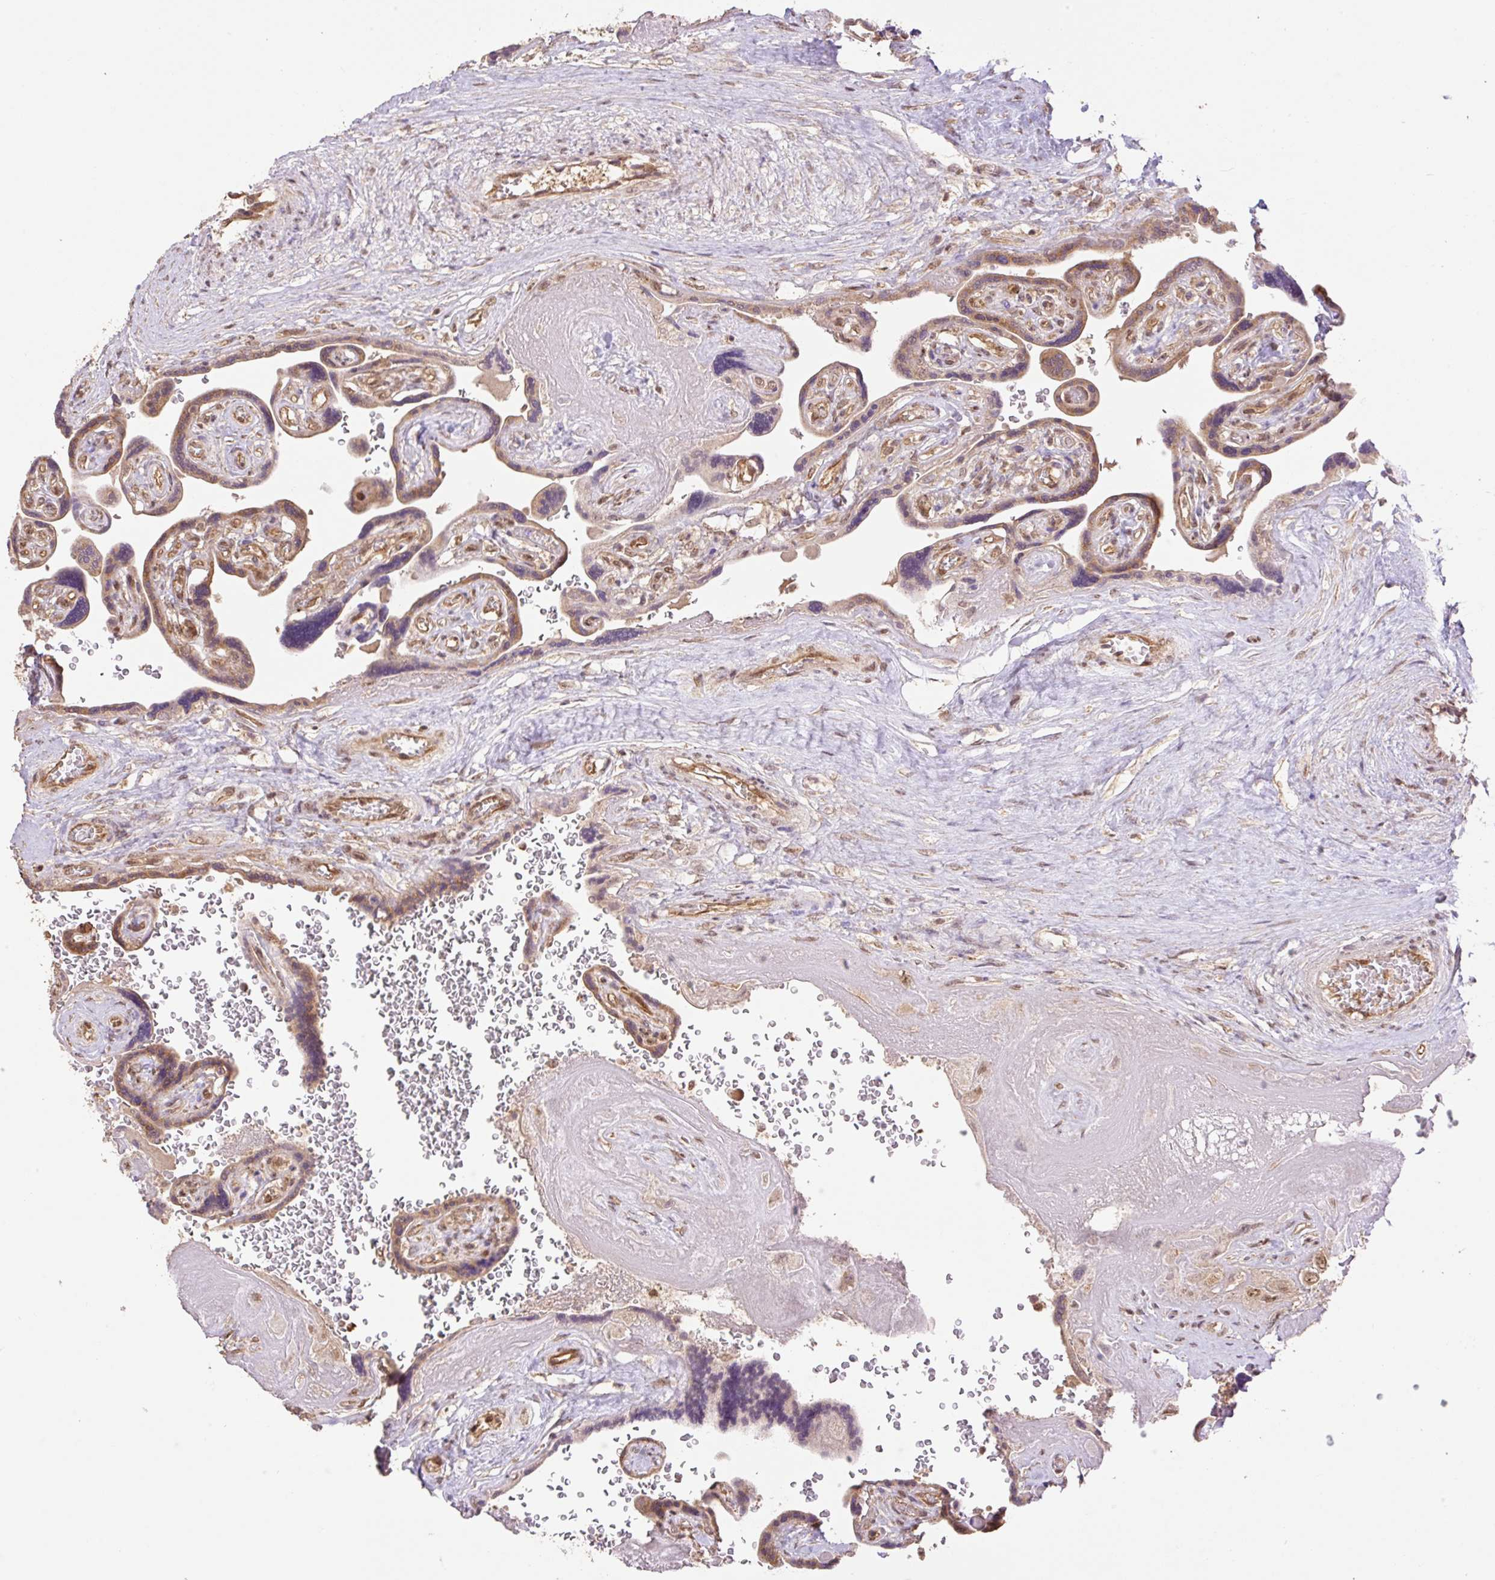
{"staining": {"intensity": "weak", "quantity": ">75%", "location": "cytoplasmic/membranous,nuclear"}, "tissue": "placenta", "cell_type": "Decidual cells", "image_type": "normal", "snomed": [{"axis": "morphology", "description": "Normal tissue, NOS"}, {"axis": "topography", "description": "Placenta"}], "caption": "The immunohistochemical stain highlights weak cytoplasmic/membranous,nuclear staining in decidual cells of unremarkable placenta. (Brightfield microscopy of DAB IHC at high magnification).", "gene": "VPS25", "patient": {"sex": "female", "age": 32}}